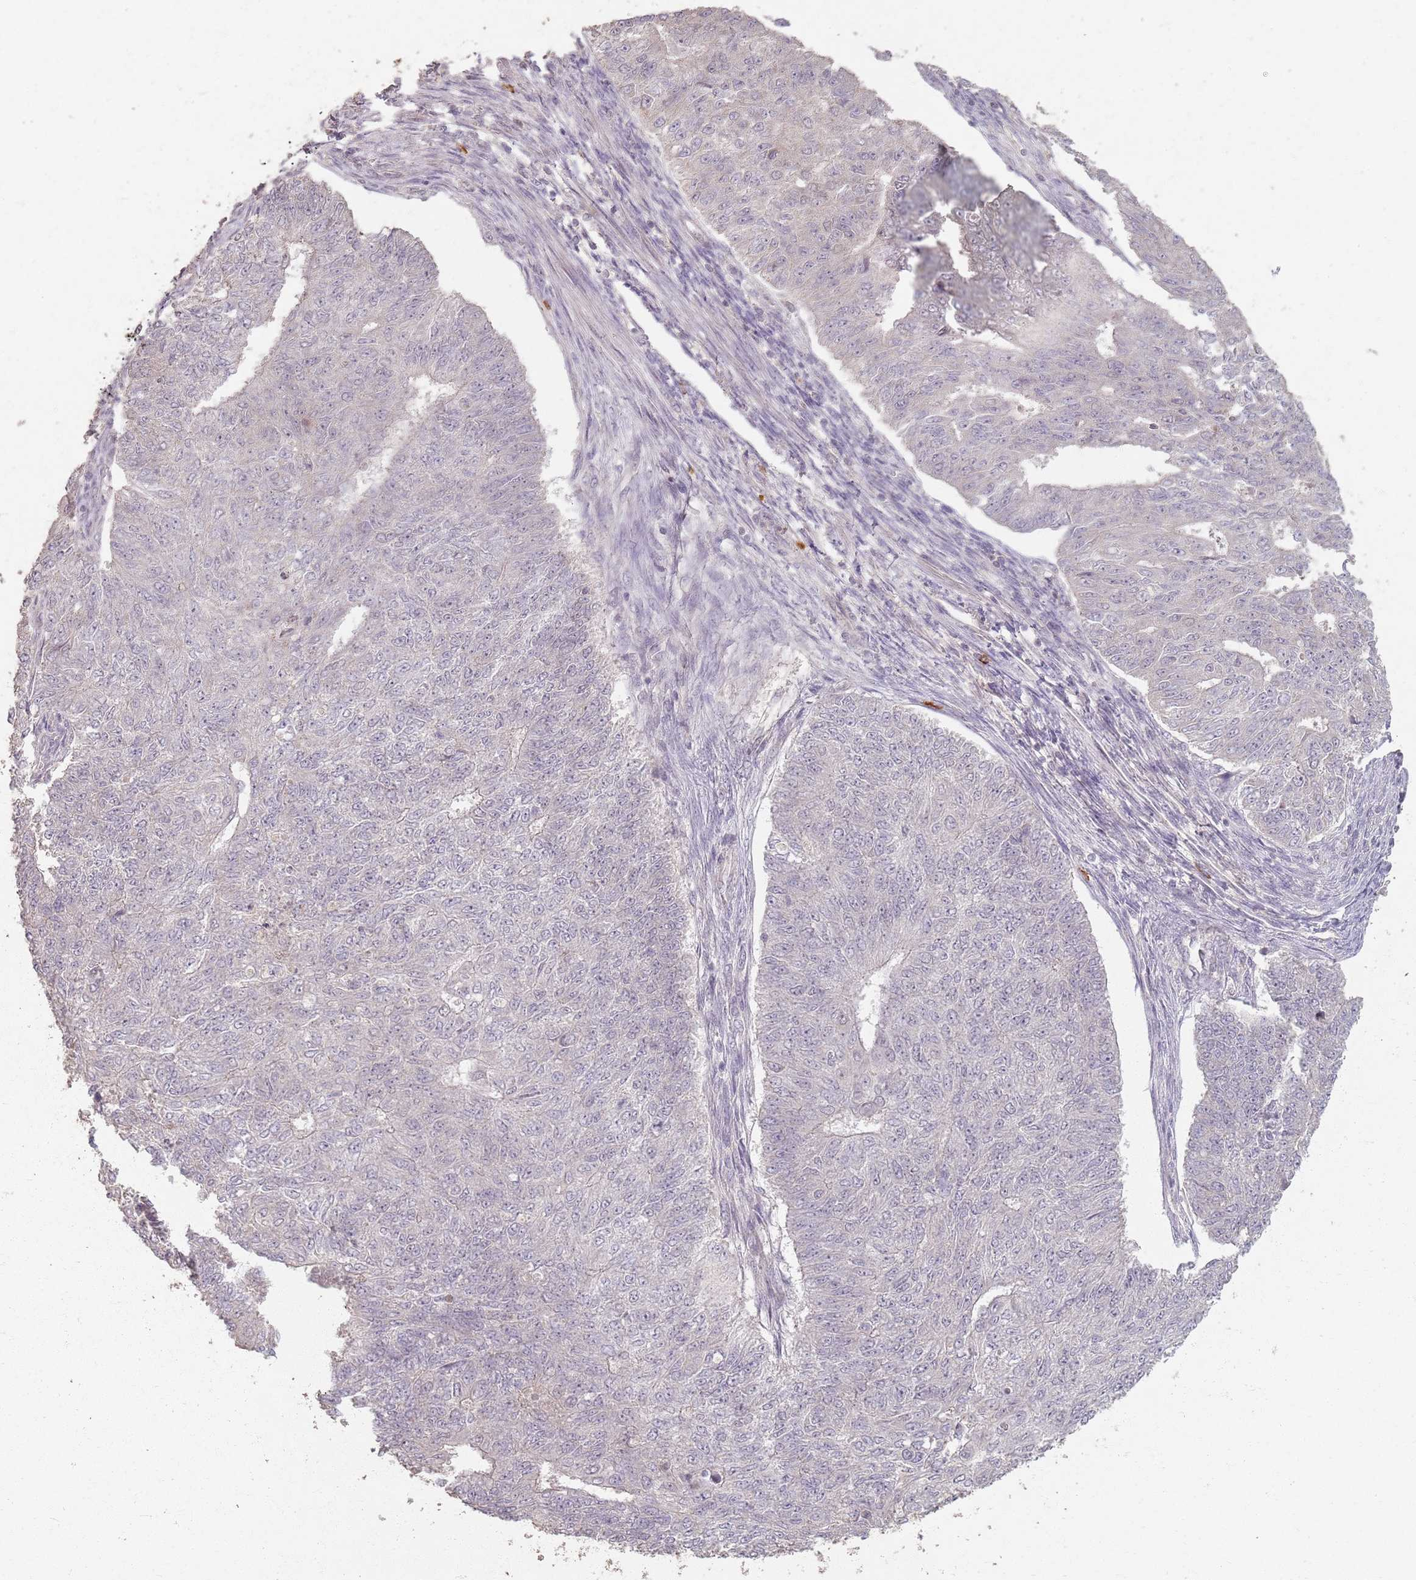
{"staining": {"intensity": "negative", "quantity": "none", "location": "none"}, "tissue": "endometrial cancer", "cell_type": "Tumor cells", "image_type": "cancer", "snomed": [{"axis": "morphology", "description": "Adenocarcinoma, NOS"}, {"axis": "topography", "description": "Endometrium"}], "caption": "Immunohistochemistry of human endometrial cancer reveals no positivity in tumor cells.", "gene": "CCDC168", "patient": {"sex": "female", "age": 32}}